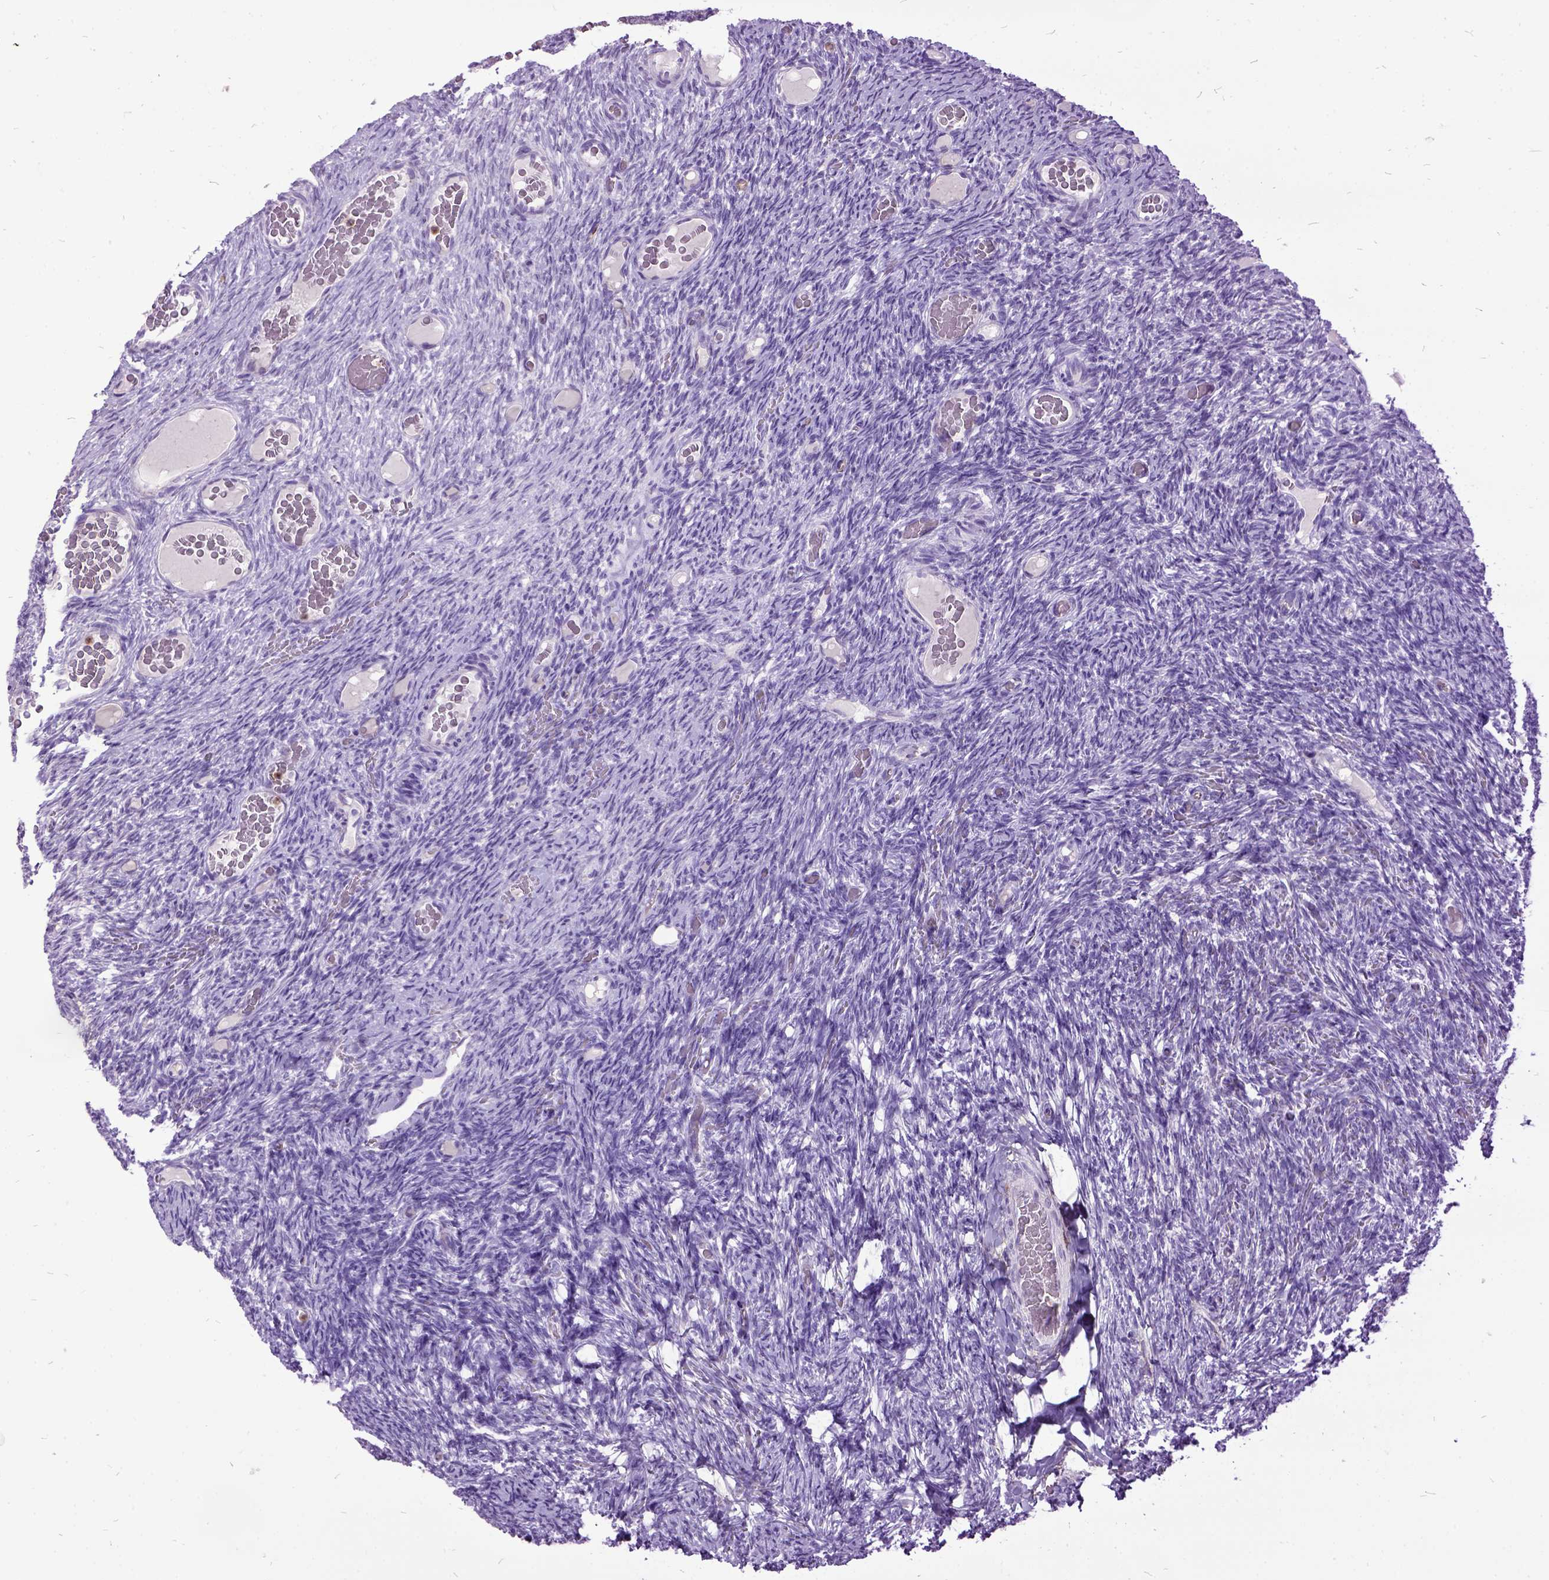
{"staining": {"intensity": "negative", "quantity": "none", "location": "none"}, "tissue": "ovary", "cell_type": "Follicle cells", "image_type": "normal", "snomed": [{"axis": "morphology", "description": "Normal tissue, NOS"}, {"axis": "topography", "description": "Ovary"}], "caption": "Ovary stained for a protein using immunohistochemistry (IHC) demonstrates no staining follicle cells.", "gene": "MME", "patient": {"sex": "female", "age": 34}}